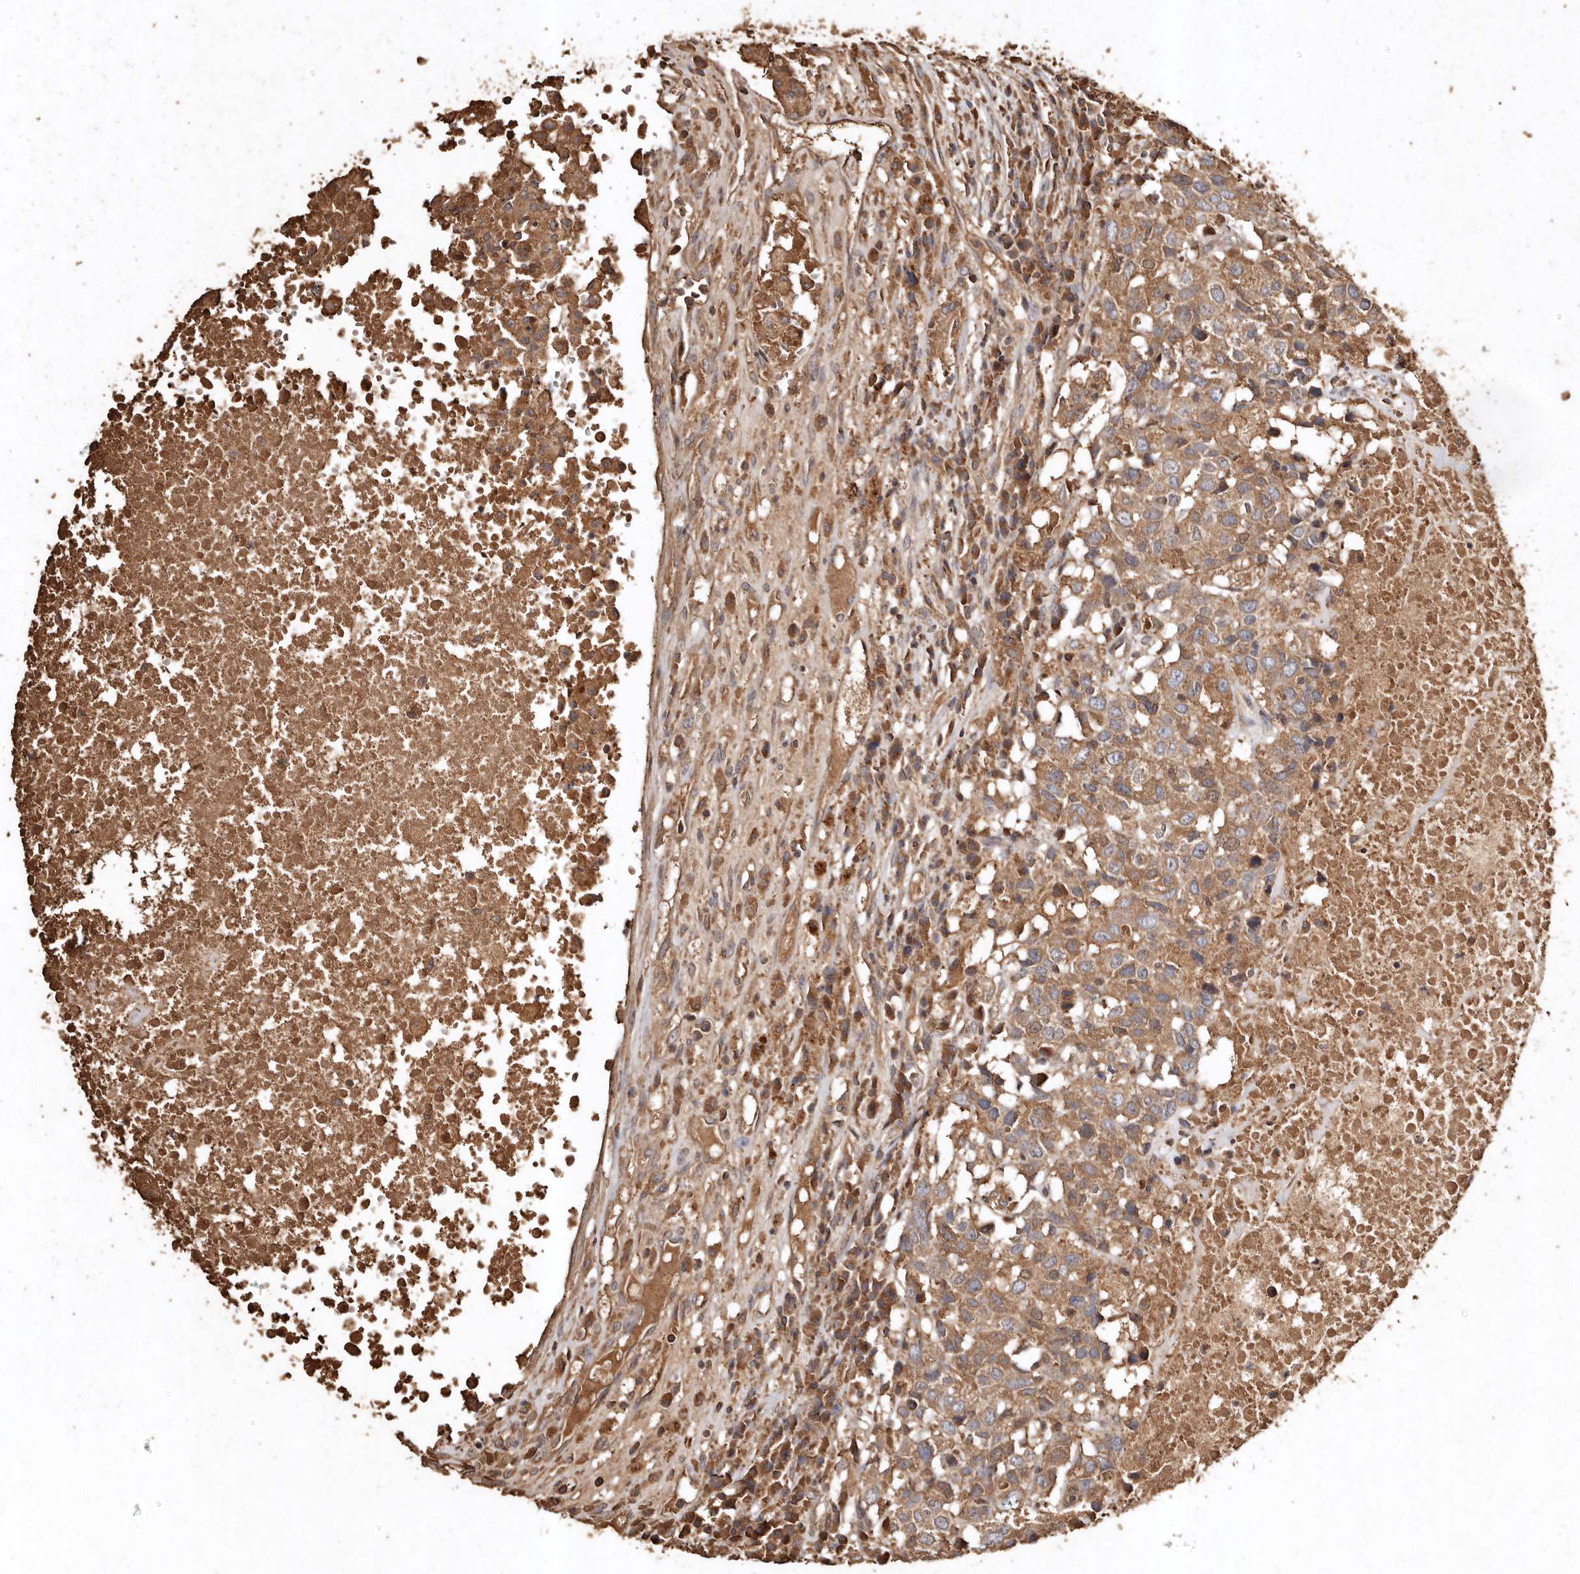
{"staining": {"intensity": "moderate", "quantity": ">75%", "location": "cytoplasmic/membranous"}, "tissue": "head and neck cancer", "cell_type": "Tumor cells", "image_type": "cancer", "snomed": [{"axis": "morphology", "description": "Squamous cell carcinoma, NOS"}, {"axis": "topography", "description": "Head-Neck"}], "caption": "Immunohistochemical staining of squamous cell carcinoma (head and neck) exhibits medium levels of moderate cytoplasmic/membranous protein positivity in approximately >75% of tumor cells.", "gene": "FARS2", "patient": {"sex": "male", "age": 66}}